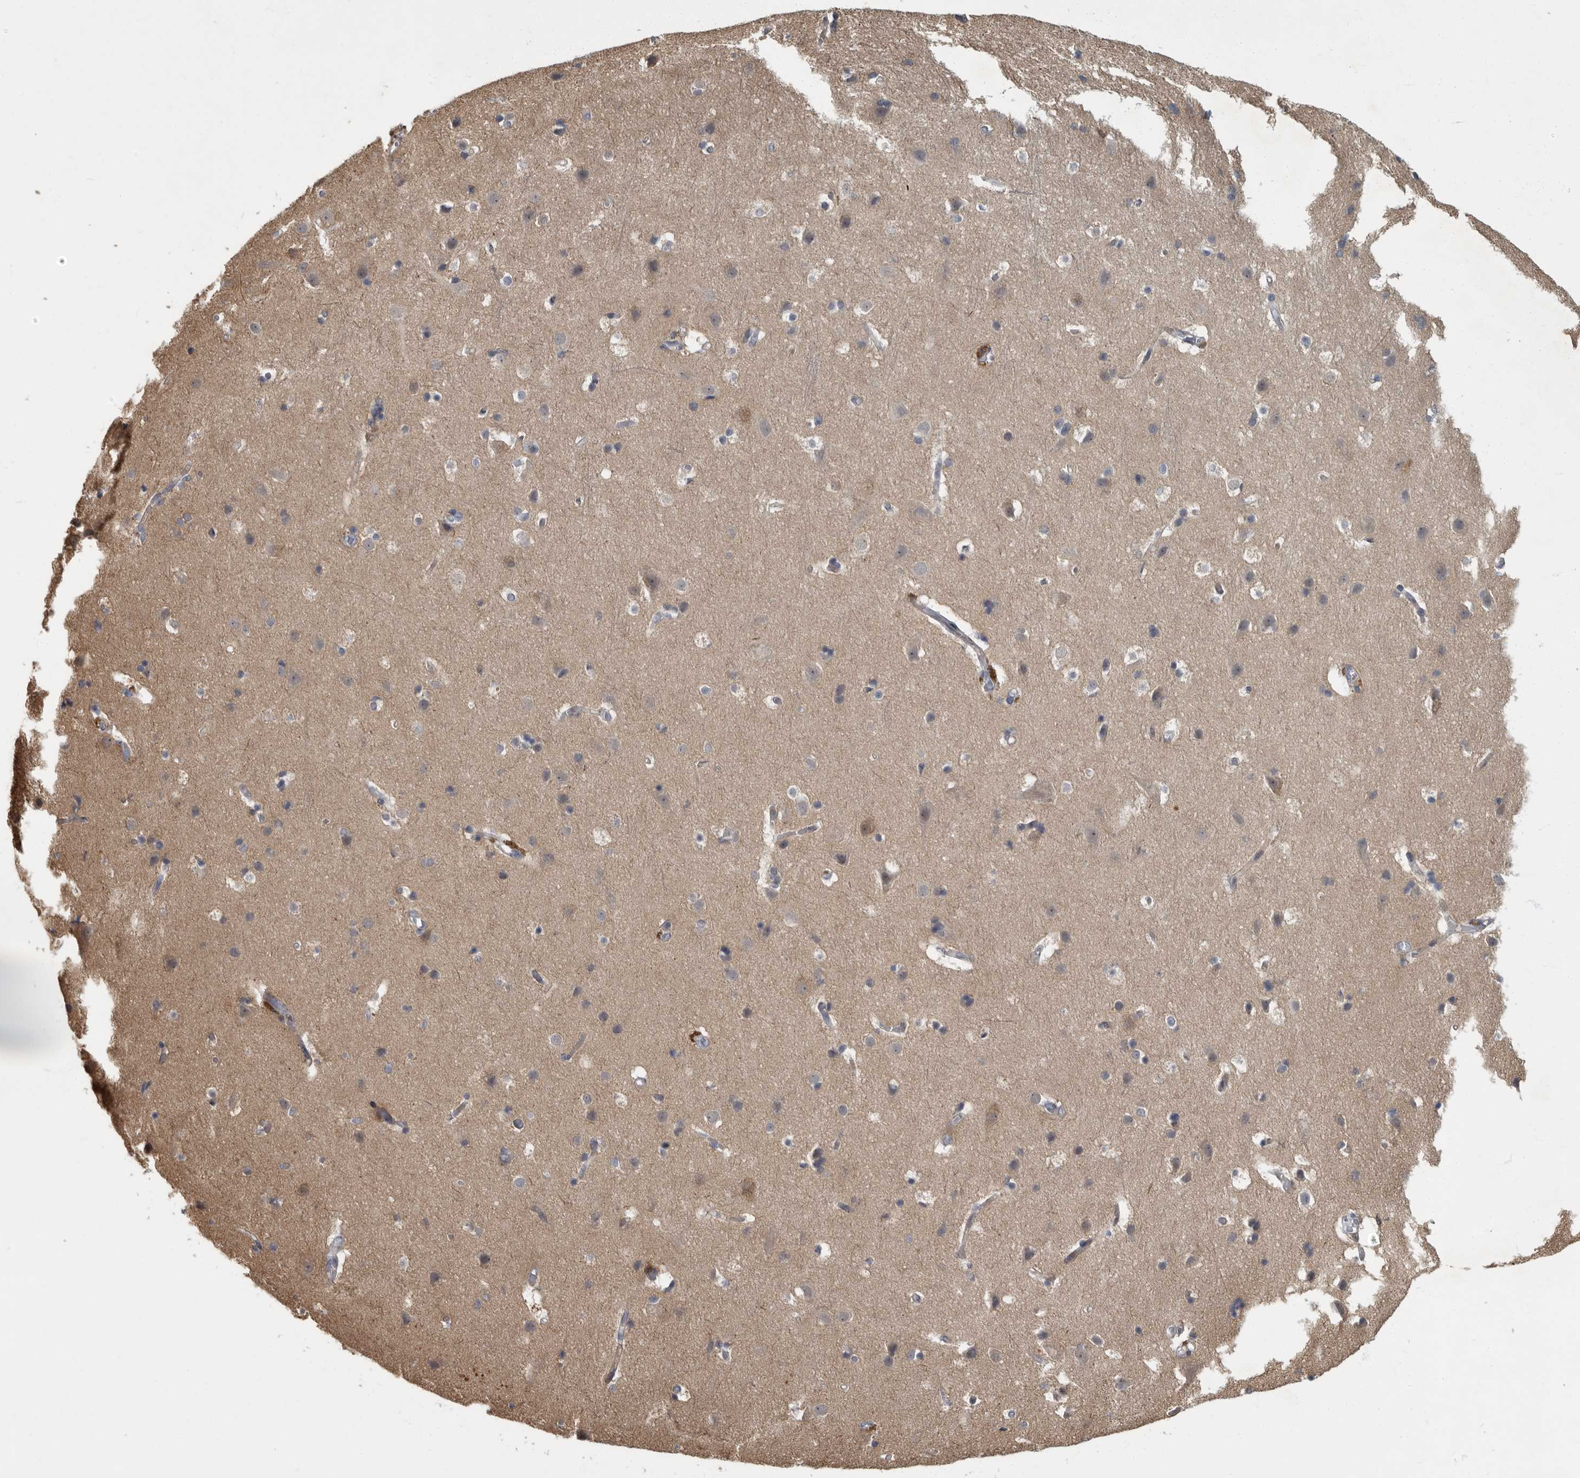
{"staining": {"intensity": "negative", "quantity": "none", "location": "none"}, "tissue": "cerebral cortex", "cell_type": "Endothelial cells", "image_type": "normal", "snomed": [{"axis": "morphology", "description": "Normal tissue, NOS"}, {"axis": "topography", "description": "Cerebral cortex"}], "caption": "Immunohistochemistry histopathology image of unremarkable human cerebral cortex stained for a protein (brown), which reveals no positivity in endothelial cells.", "gene": "PDE7A", "patient": {"sex": "male", "age": 54}}